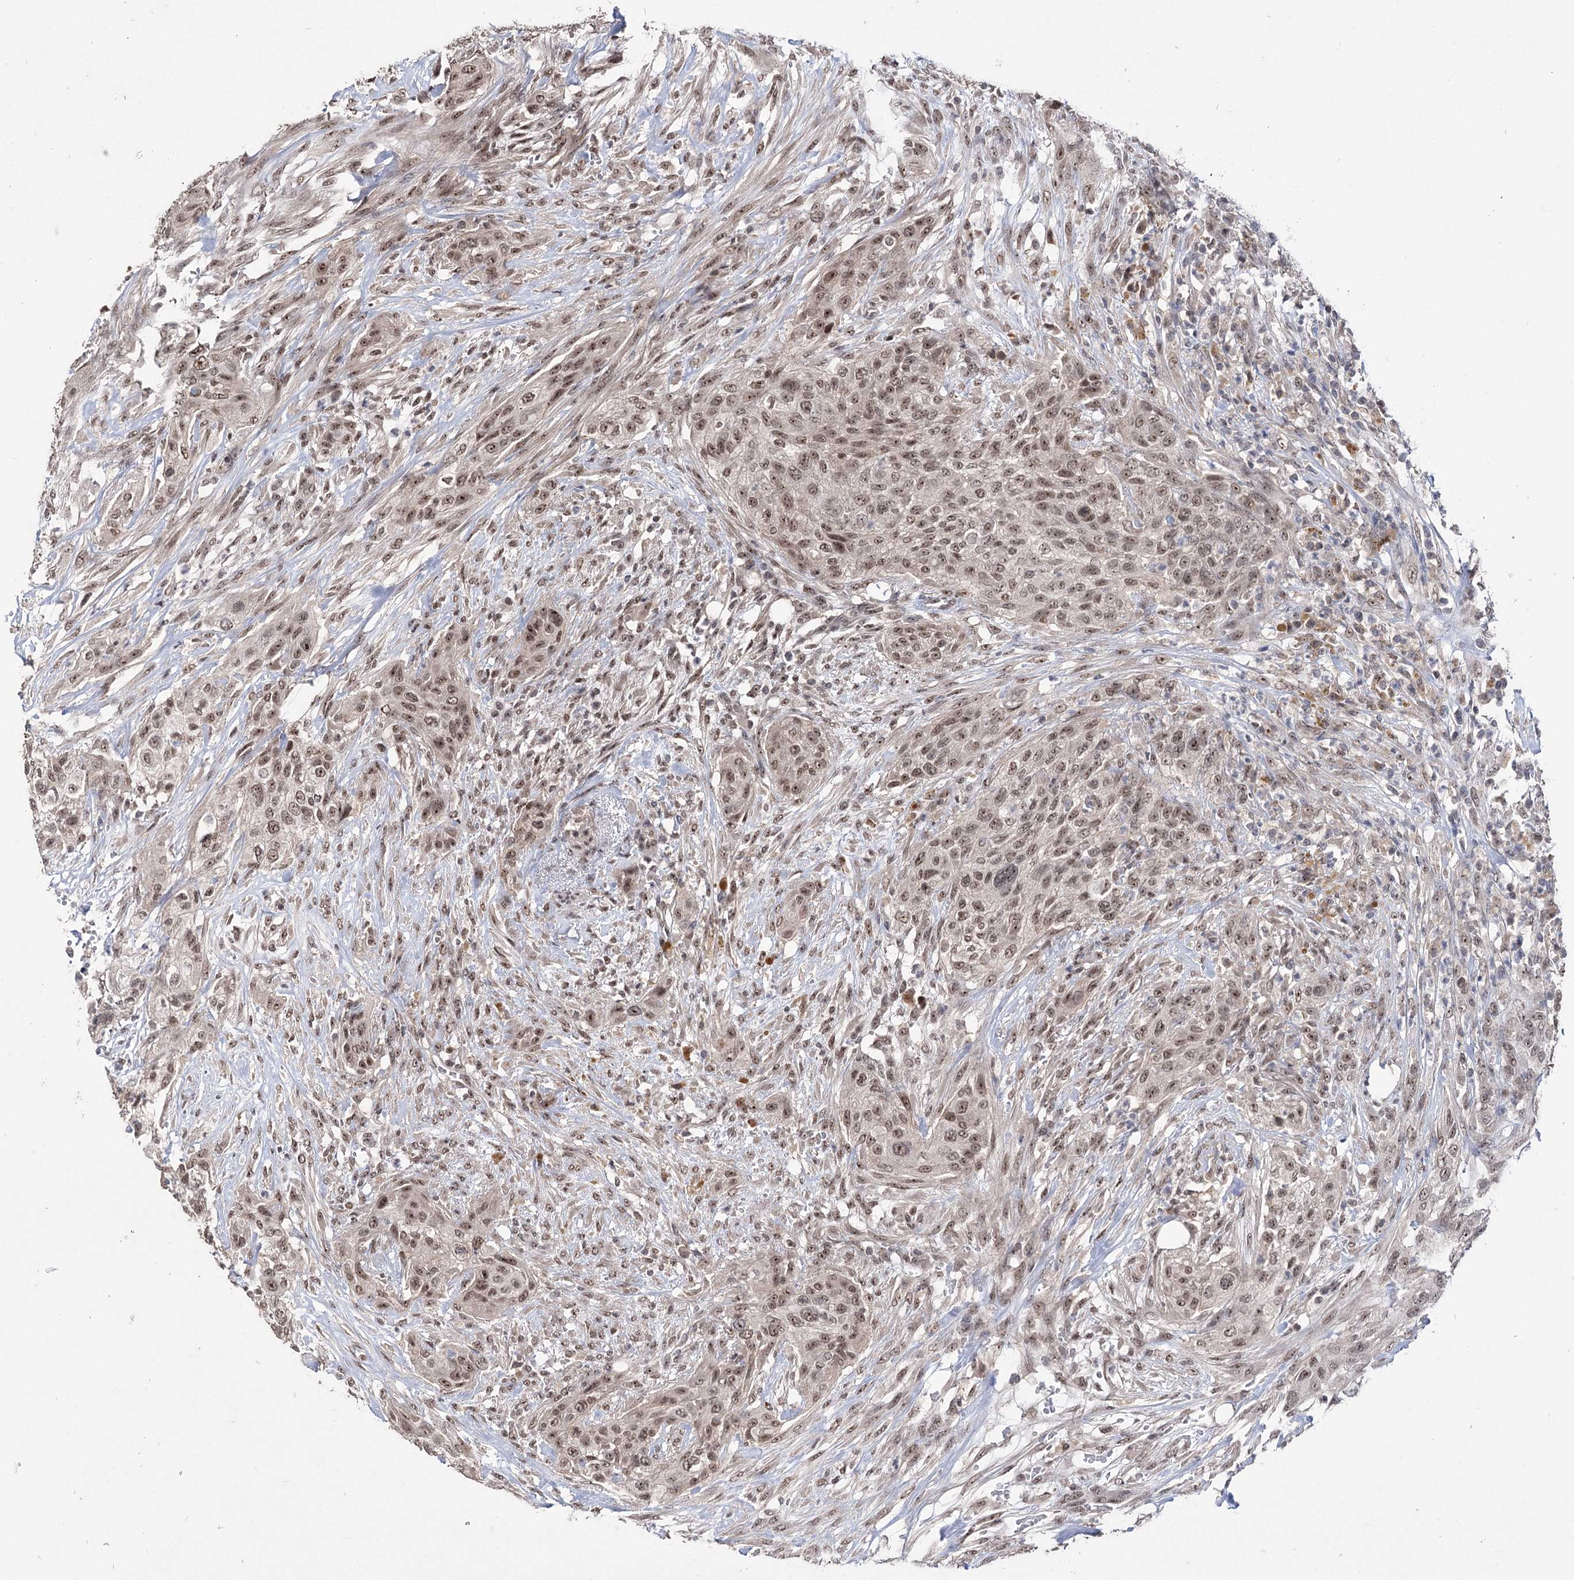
{"staining": {"intensity": "moderate", "quantity": ">75%", "location": "nuclear"}, "tissue": "urothelial cancer", "cell_type": "Tumor cells", "image_type": "cancer", "snomed": [{"axis": "morphology", "description": "Urothelial carcinoma, High grade"}, {"axis": "topography", "description": "Urinary bladder"}], "caption": "Tumor cells exhibit medium levels of moderate nuclear staining in about >75% of cells in human urothelial cancer.", "gene": "VGLL4", "patient": {"sex": "male", "age": 35}}